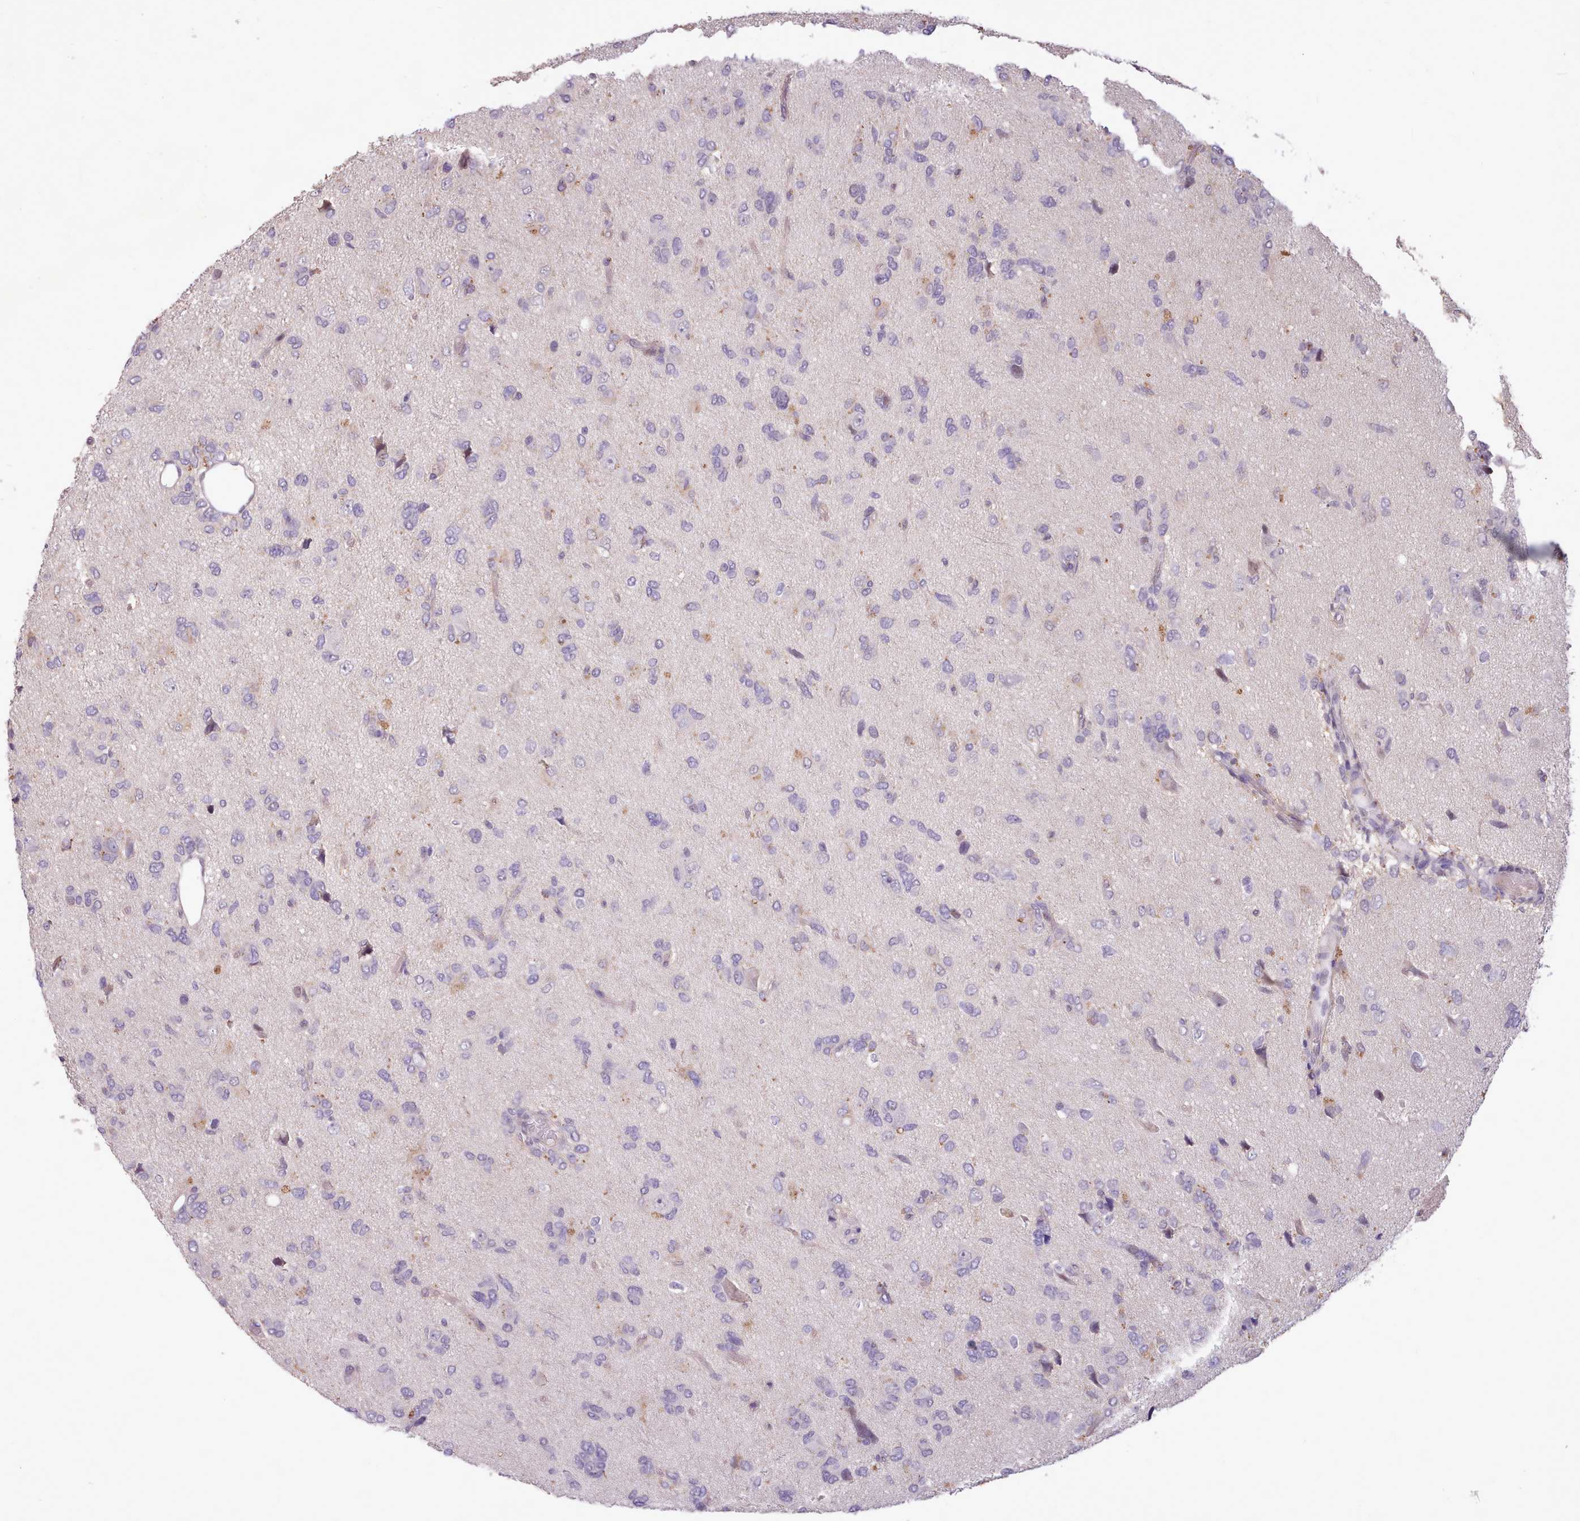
{"staining": {"intensity": "negative", "quantity": "none", "location": "none"}, "tissue": "glioma", "cell_type": "Tumor cells", "image_type": "cancer", "snomed": [{"axis": "morphology", "description": "Glioma, malignant, High grade"}, {"axis": "topography", "description": "Brain"}], "caption": "The image reveals no significant positivity in tumor cells of malignant high-grade glioma. Nuclei are stained in blue.", "gene": "ZNF607", "patient": {"sex": "female", "age": 59}}